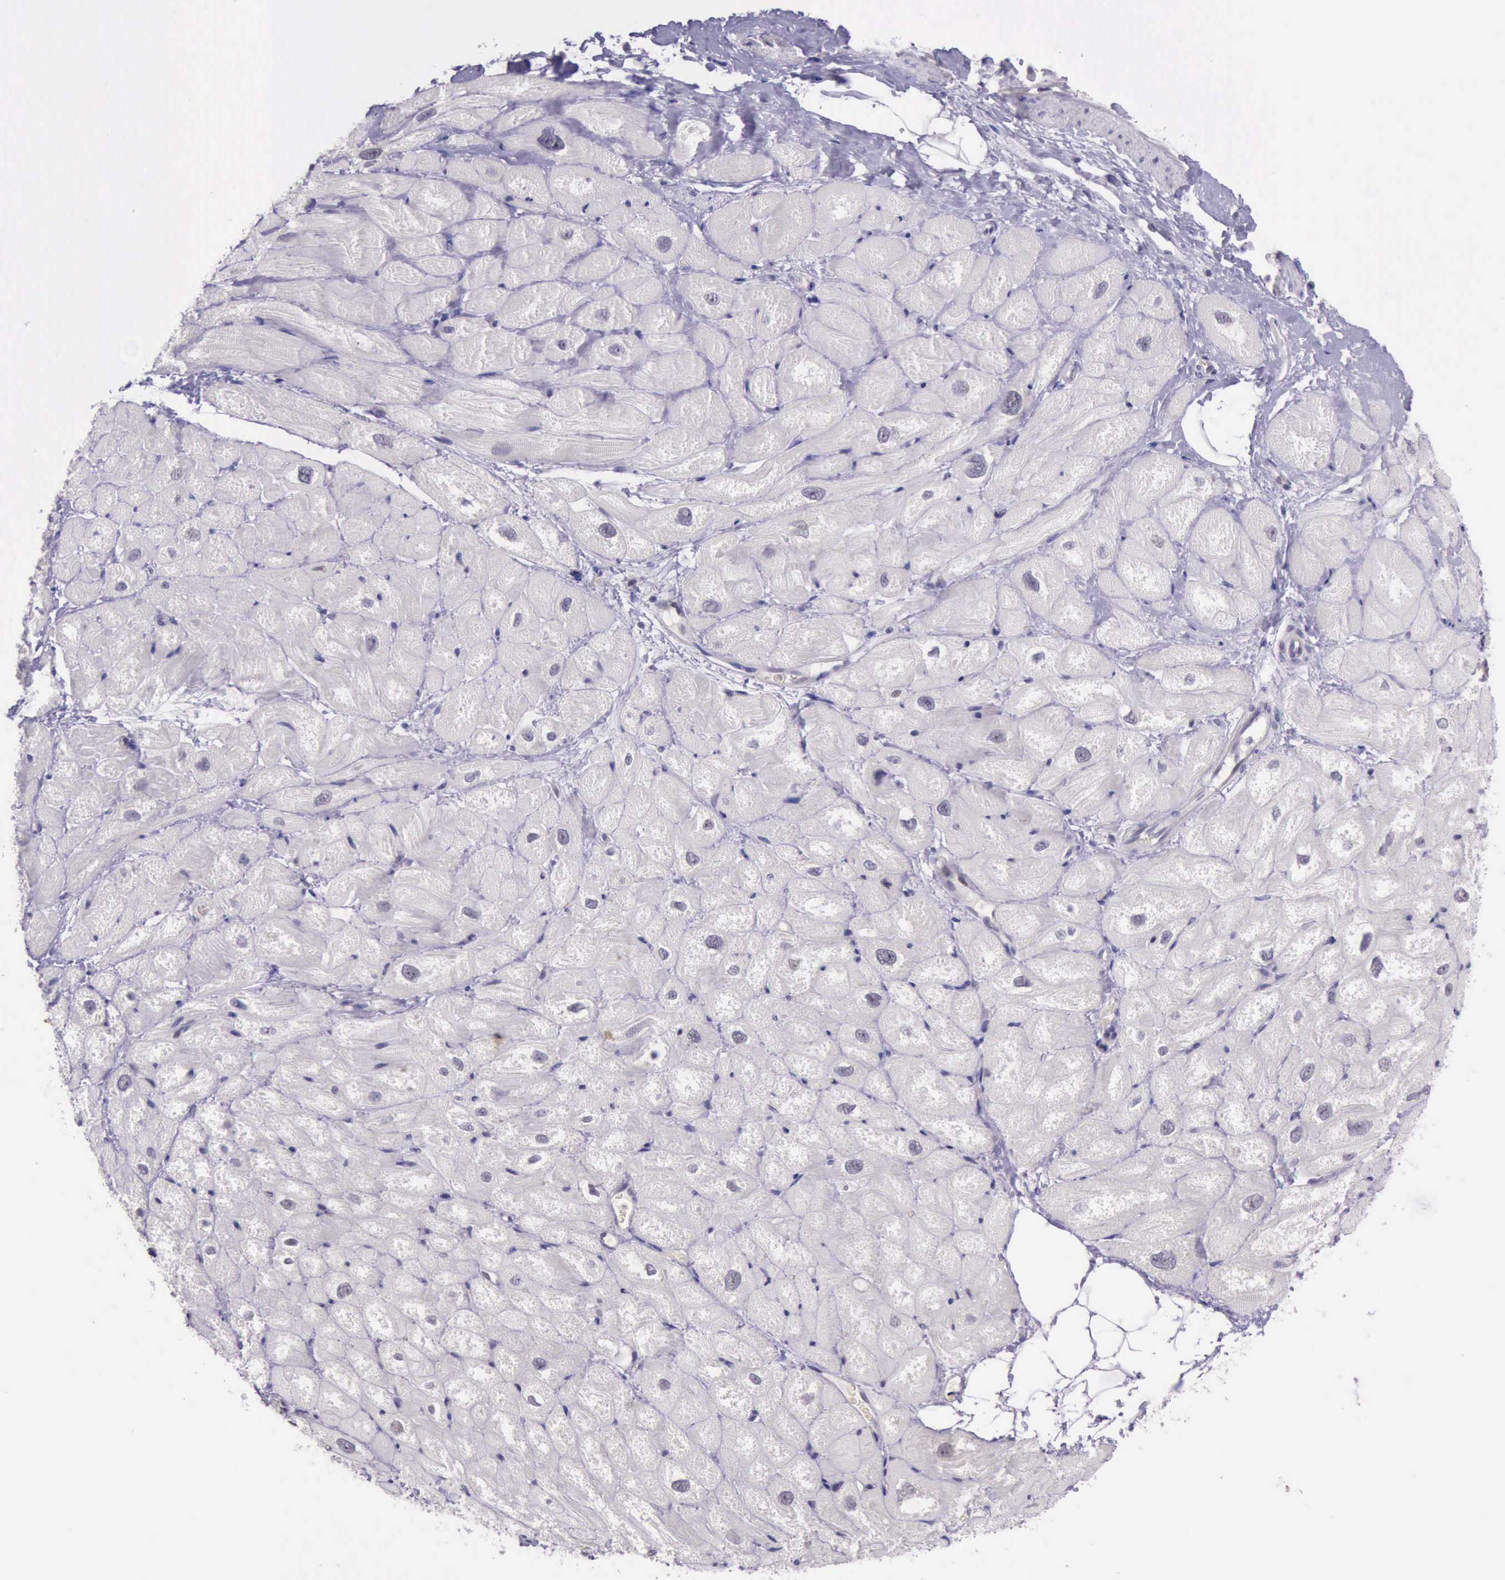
{"staining": {"intensity": "negative", "quantity": "none", "location": "none"}, "tissue": "heart muscle", "cell_type": "Cardiomyocytes", "image_type": "normal", "snomed": [{"axis": "morphology", "description": "Normal tissue, NOS"}, {"axis": "topography", "description": "Heart"}], "caption": "High power microscopy image of an immunohistochemistry (IHC) photomicrograph of unremarkable heart muscle, revealing no significant positivity in cardiomyocytes.", "gene": "PARP1", "patient": {"sex": "male", "age": 49}}